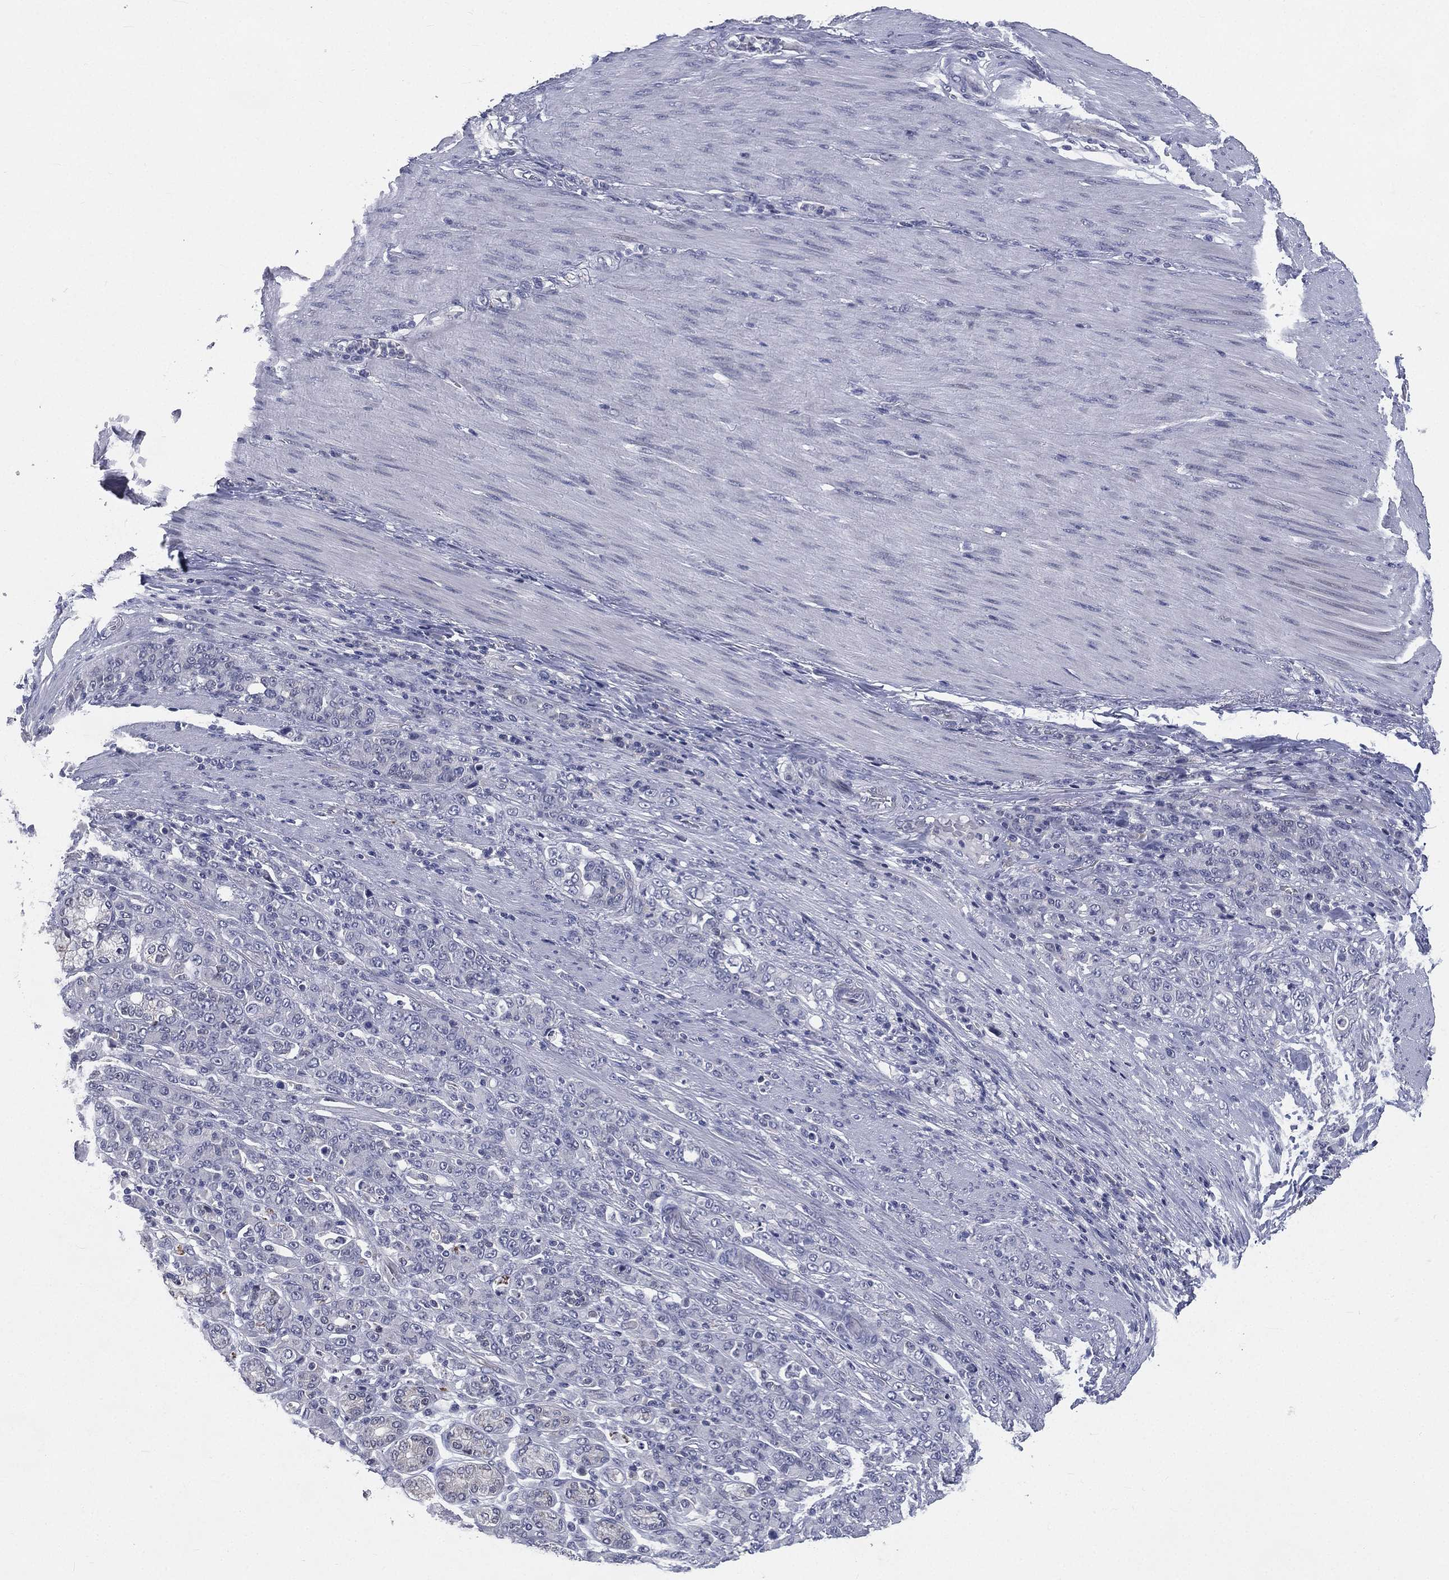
{"staining": {"intensity": "negative", "quantity": "none", "location": "none"}, "tissue": "stomach cancer", "cell_type": "Tumor cells", "image_type": "cancer", "snomed": [{"axis": "morphology", "description": "Normal tissue, NOS"}, {"axis": "morphology", "description": "Adenocarcinoma, NOS"}, {"axis": "topography", "description": "Stomach"}], "caption": "The histopathology image demonstrates no staining of tumor cells in stomach adenocarcinoma.", "gene": "IFT27", "patient": {"sex": "female", "age": 79}}